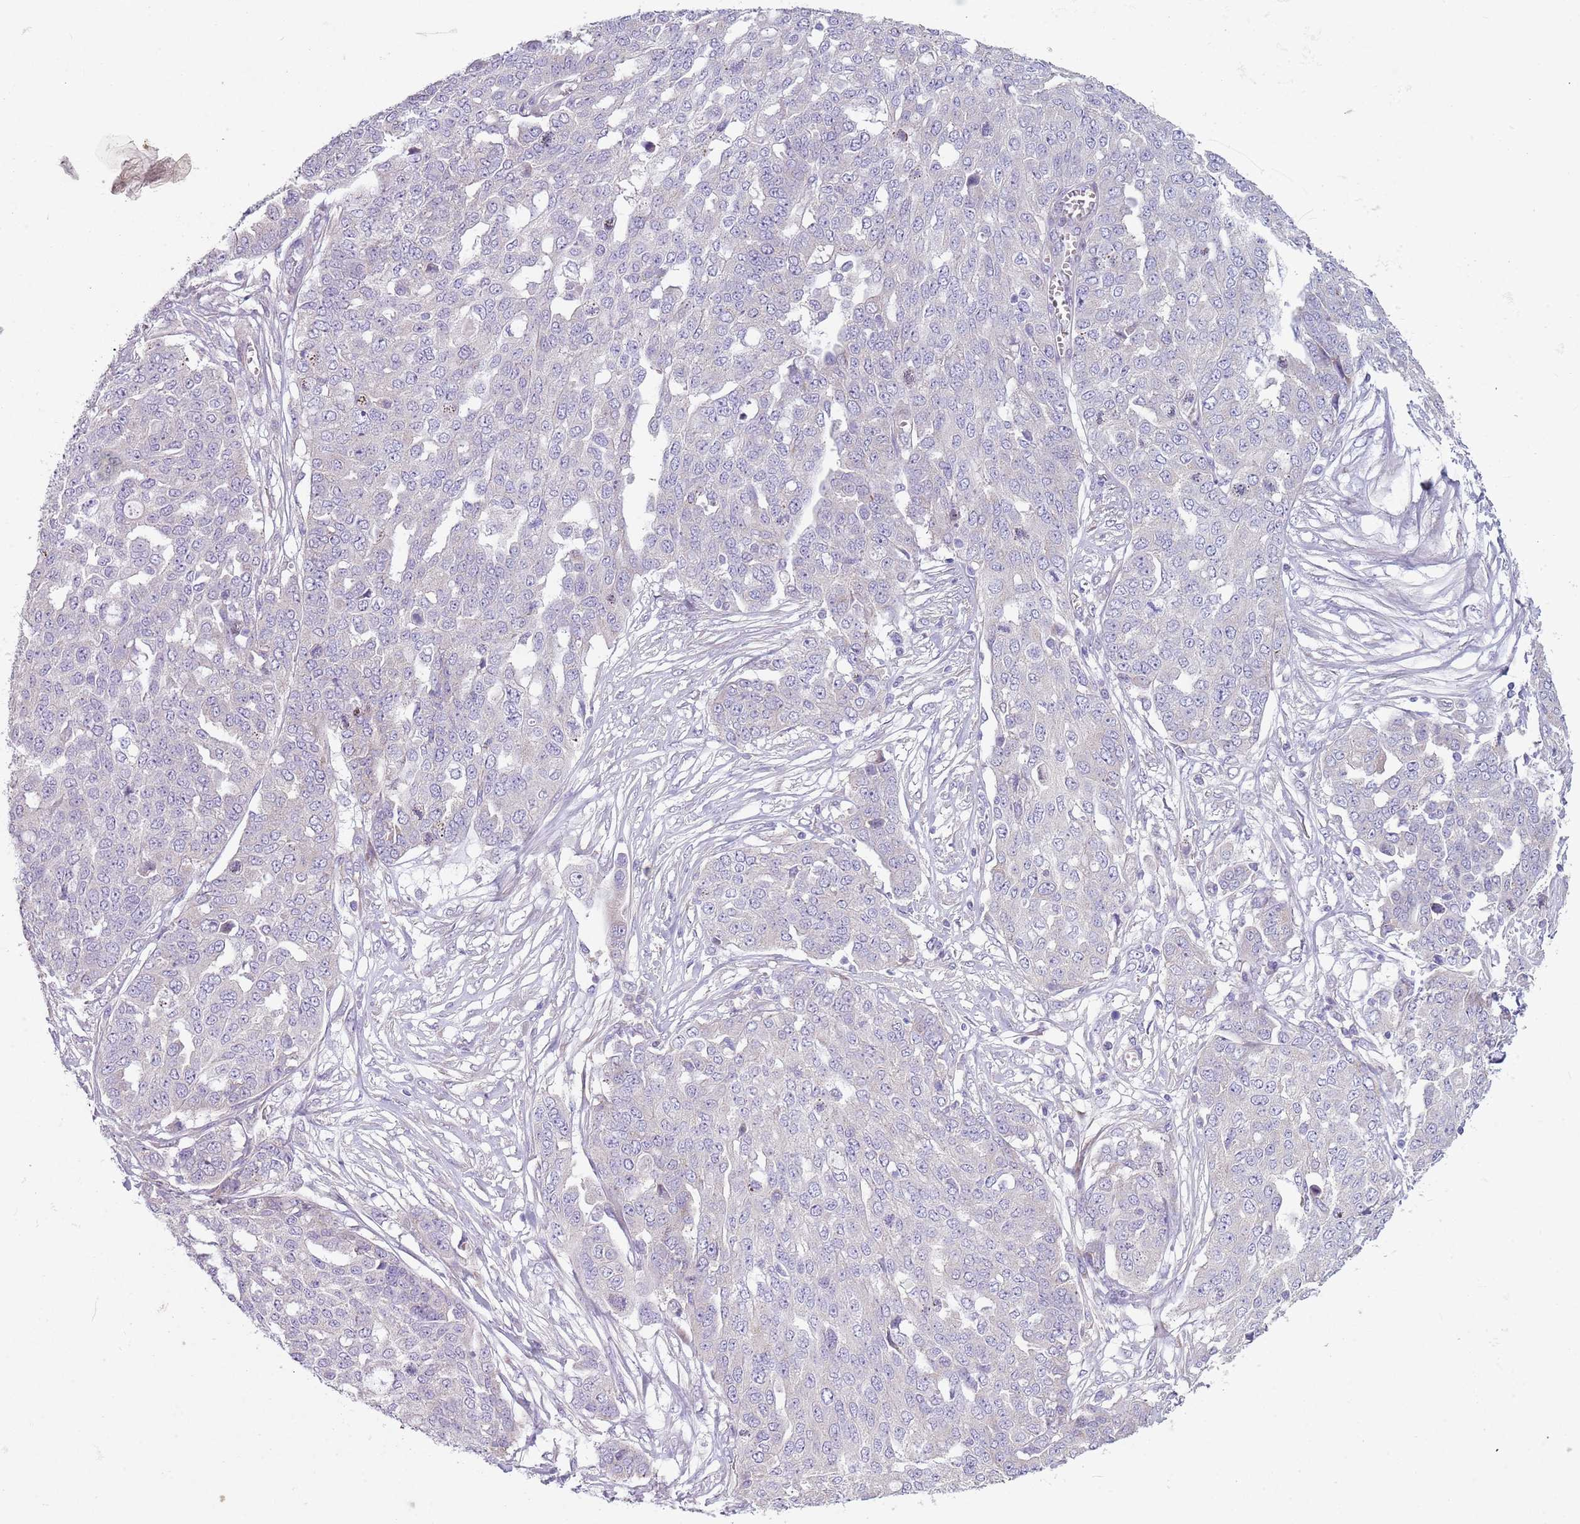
{"staining": {"intensity": "negative", "quantity": "none", "location": "none"}, "tissue": "ovarian cancer", "cell_type": "Tumor cells", "image_type": "cancer", "snomed": [{"axis": "morphology", "description": "Cystadenocarcinoma, serous, NOS"}, {"axis": "topography", "description": "Soft tissue"}, {"axis": "topography", "description": "Ovary"}], "caption": "This is a photomicrograph of immunohistochemistry (IHC) staining of serous cystadenocarcinoma (ovarian), which shows no staining in tumor cells.", "gene": "ZNF583", "patient": {"sex": "female", "age": 57}}